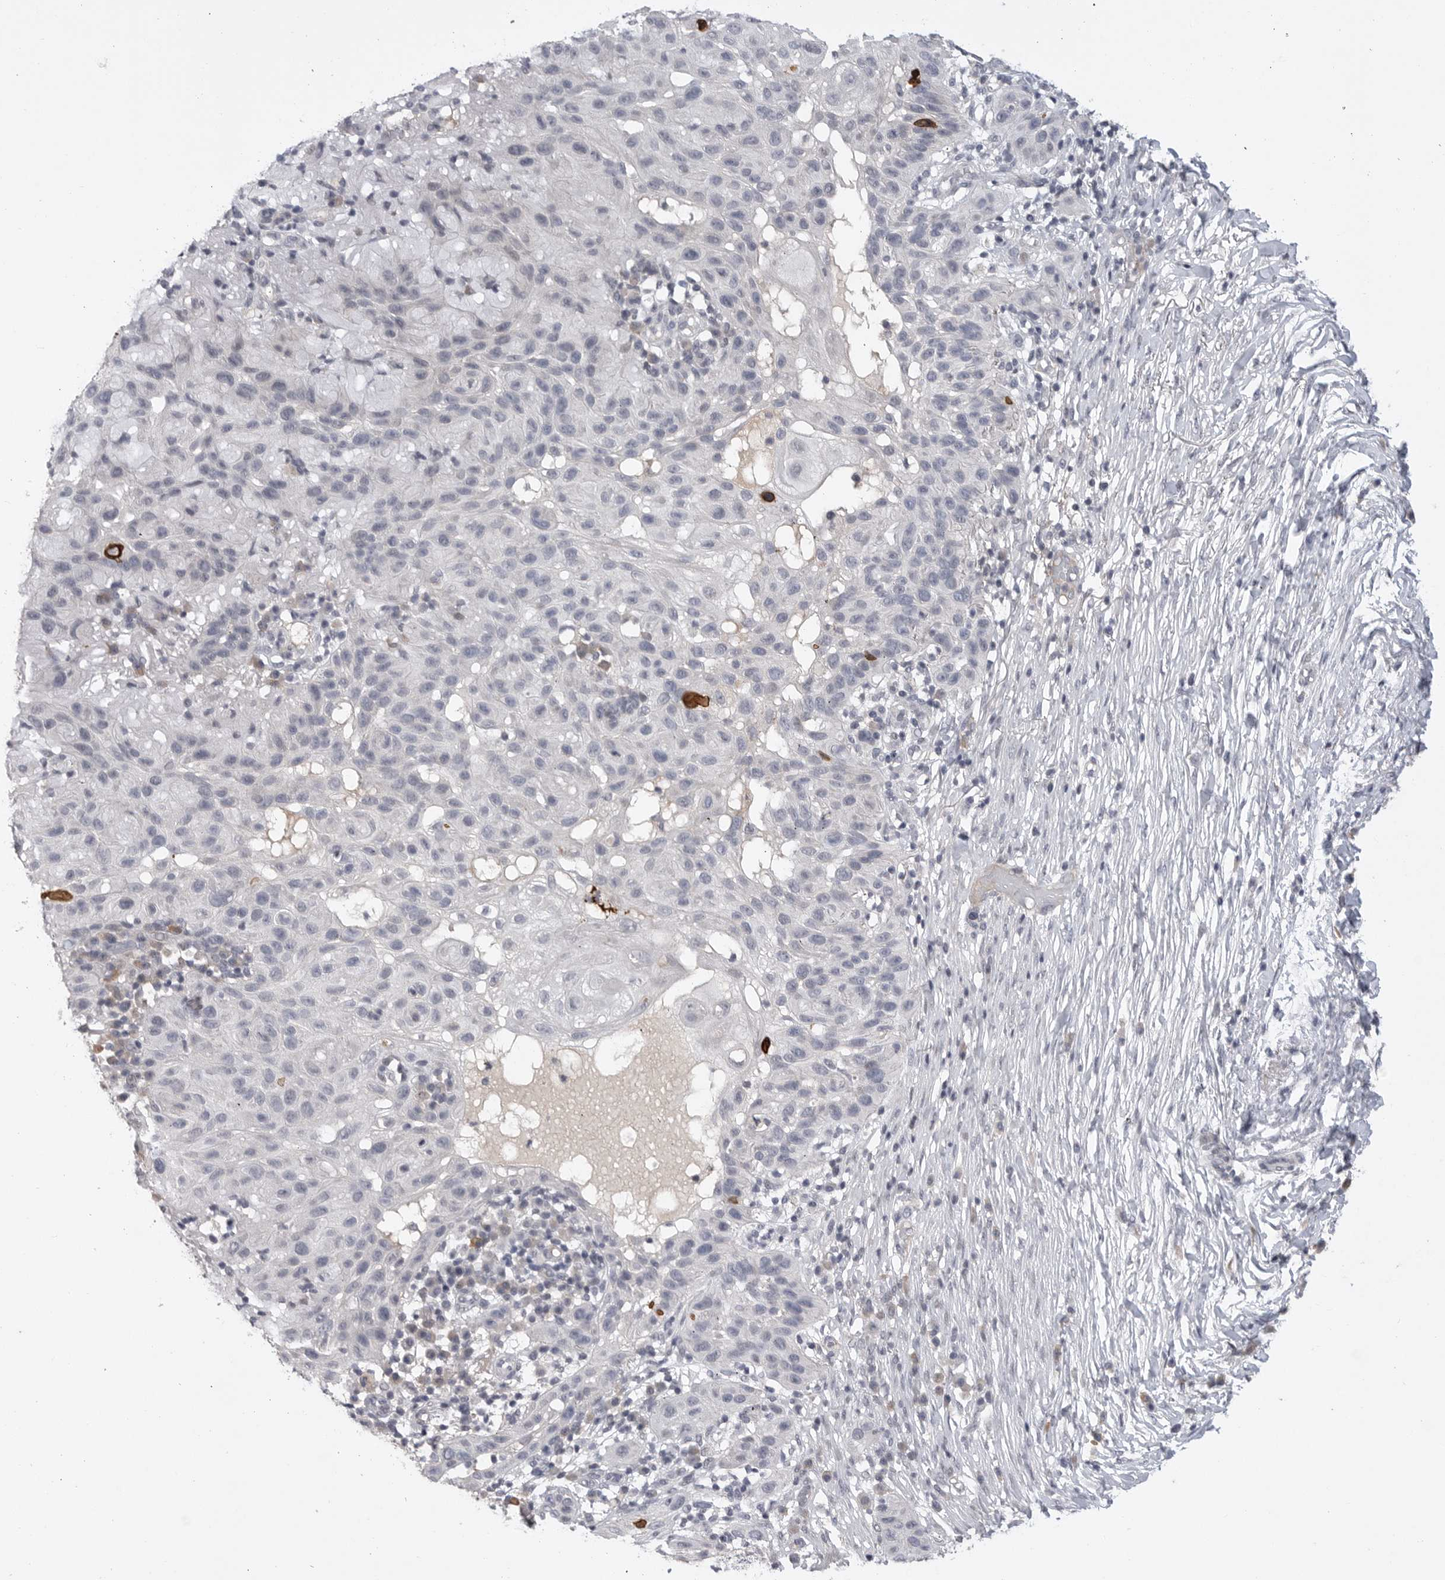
{"staining": {"intensity": "negative", "quantity": "none", "location": "none"}, "tissue": "skin cancer", "cell_type": "Tumor cells", "image_type": "cancer", "snomed": [{"axis": "morphology", "description": "Normal tissue, NOS"}, {"axis": "morphology", "description": "Squamous cell carcinoma, NOS"}, {"axis": "topography", "description": "Skin"}], "caption": "Immunohistochemistry photomicrograph of neoplastic tissue: skin squamous cell carcinoma stained with DAB exhibits no significant protein positivity in tumor cells. (Brightfield microscopy of DAB IHC at high magnification).", "gene": "FBXO43", "patient": {"sex": "female", "age": 96}}